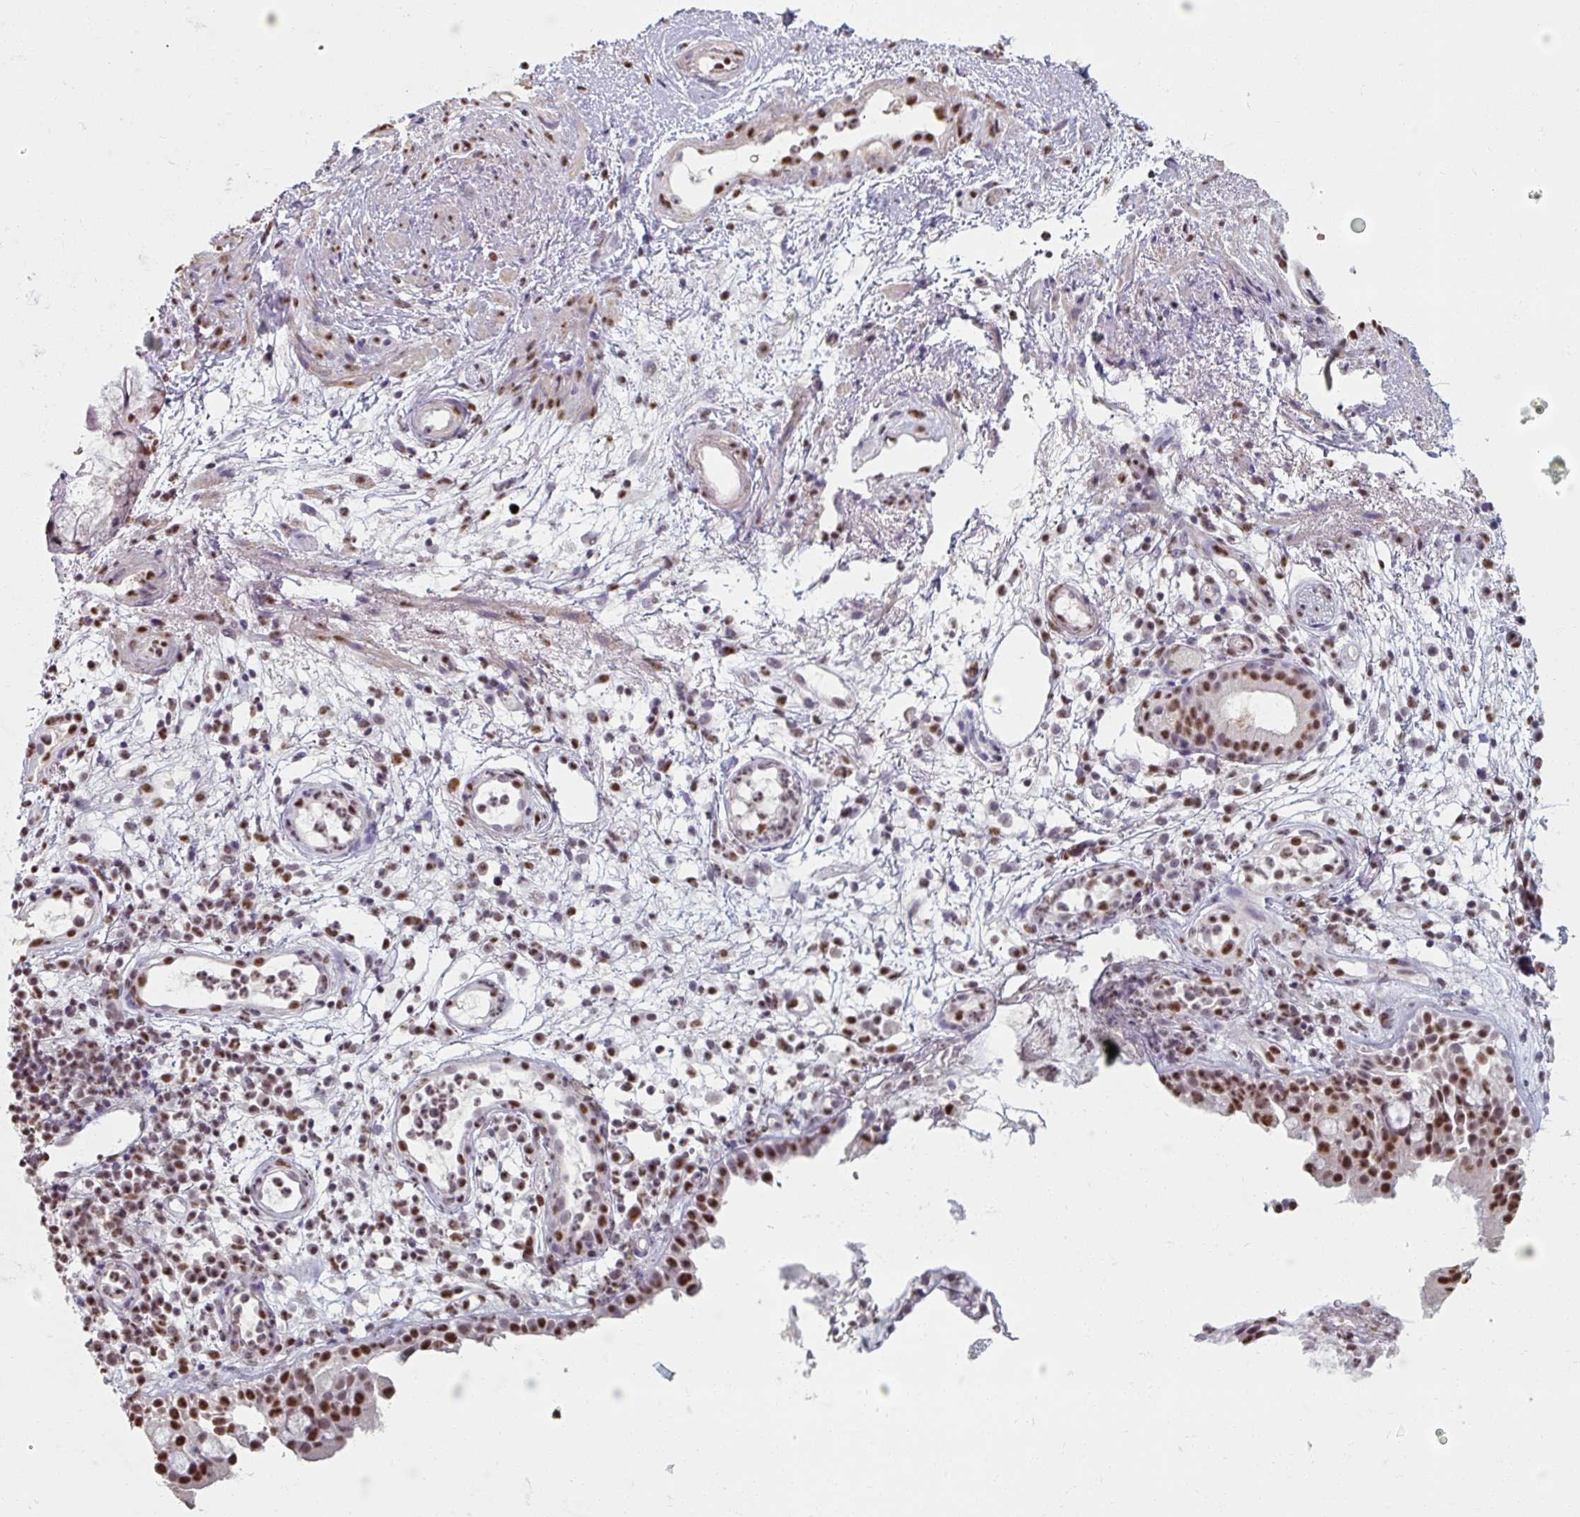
{"staining": {"intensity": "moderate", "quantity": "25%-75%", "location": "nuclear"}, "tissue": "nasopharynx", "cell_type": "Respiratory epithelial cells", "image_type": "normal", "snomed": [{"axis": "morphology", "description": "Normal tissue, NOS"}, {"axis": "morphology", "description": "Inflammation, NOS"}, {"axis": "topography", "description": "Nasopharynx"}], "caption": "The image demonstrates a brown stain indicating the presence of a protein in the nuclear of respiratory epithelial cells in nasopharynx. The staining was performed using DAB to visualize the protein expression in brown, while the nuclei were stained in blue with hematoxylin (Magnification: 20x).", "gene": "ENSG00000291316", "patient": {"sex": "male", "age": 54}}